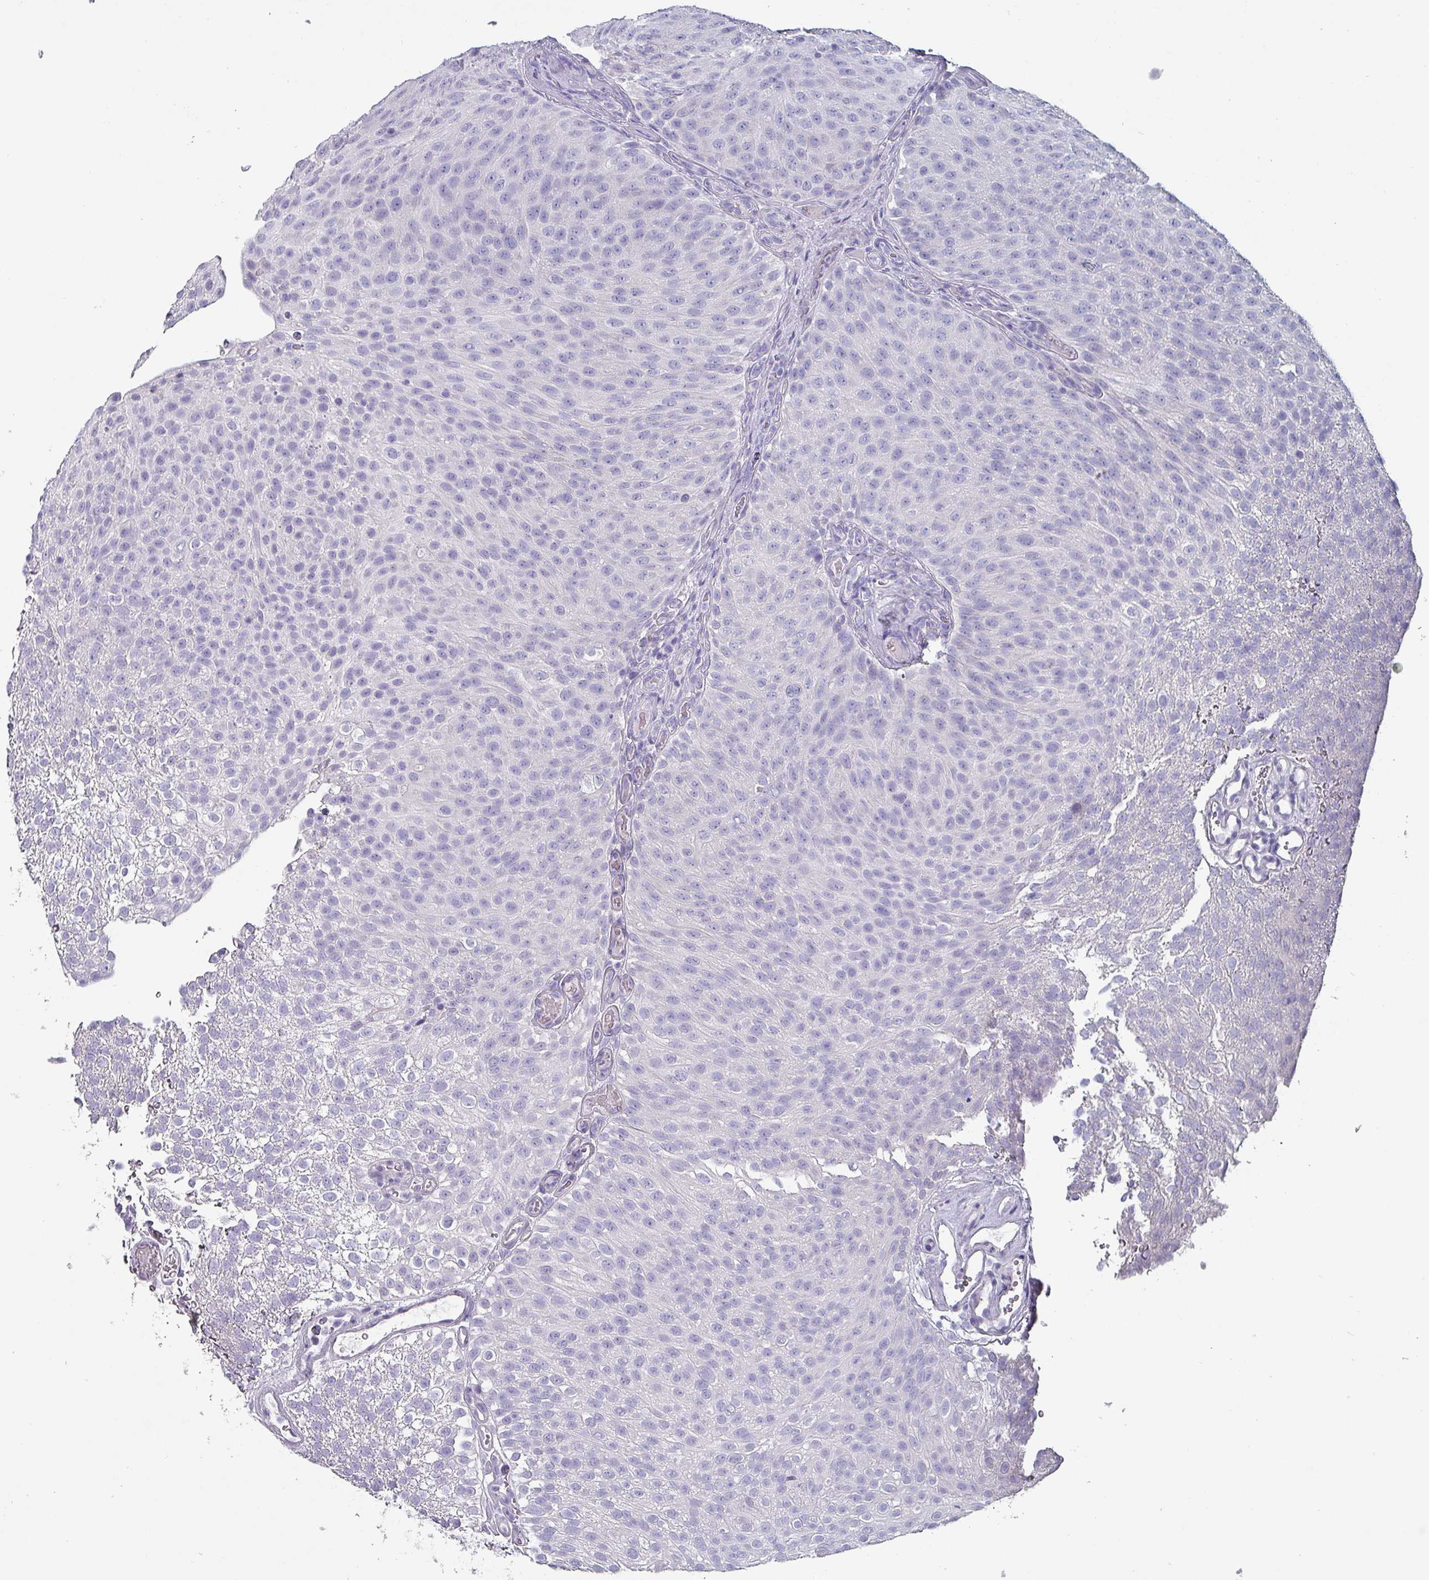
{"staining": {"intensity": "negative", "quantity": "none", "location": "none"}, "tissue": "urothelial cancer", "cell_type": "Tumor cells", "image_type": "cancer", "snomed": [{"axis": "morphology", "description": "Urothelial carcinoma, Low grade"}, {"axis": "topography", "description": "Urinary bladder"}], "caption": "The histopathology image reveals no staining of tumor cells in urothelial cancer. (Stains: DAB (3,3'-diaminobenzidine) immunohistochemistry with hematoxylin counter stain, Microscopy: brightfield microscopy at high magnification).", "gene": "INS-IGF2", "patient": {"sex": "male", "age": 78}}